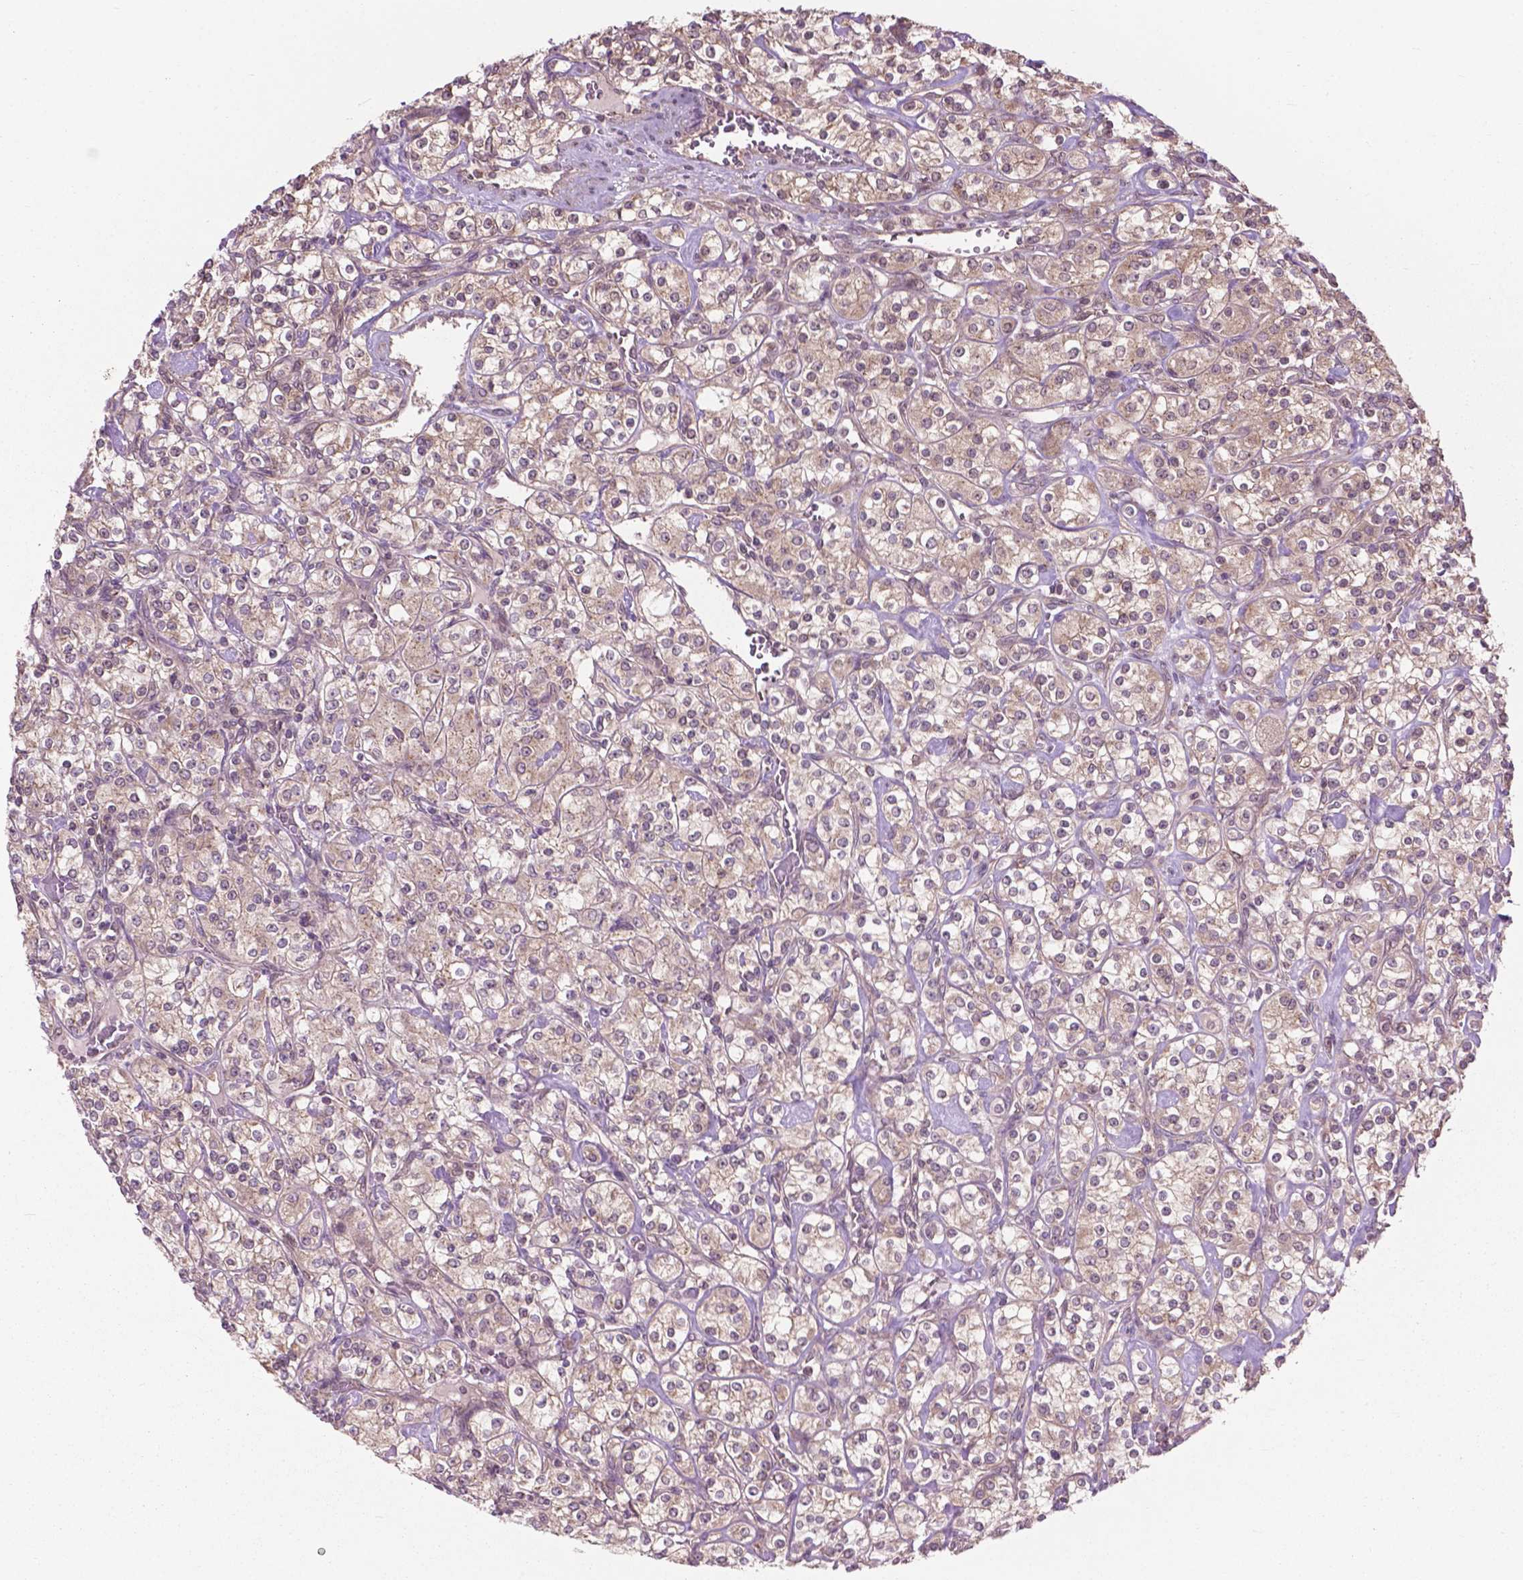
{"staining": {"intensity": "negative", "quantity": "none", "location": "none"}, "tissue": "renal cancer", "cell_type": "Tumor cells", "image_type": "cancer", "snomed": [{"axis": "morphology", "description": "Adenocarcinoma, NOS"}, {"axis": "topography", "description": "Kidney"}], "caption": "A micrograph of human renal cancer is negative for staining in tumor cells.", "gene": "PPP1CB", "patient": {"sex": "male", "age": 77}}